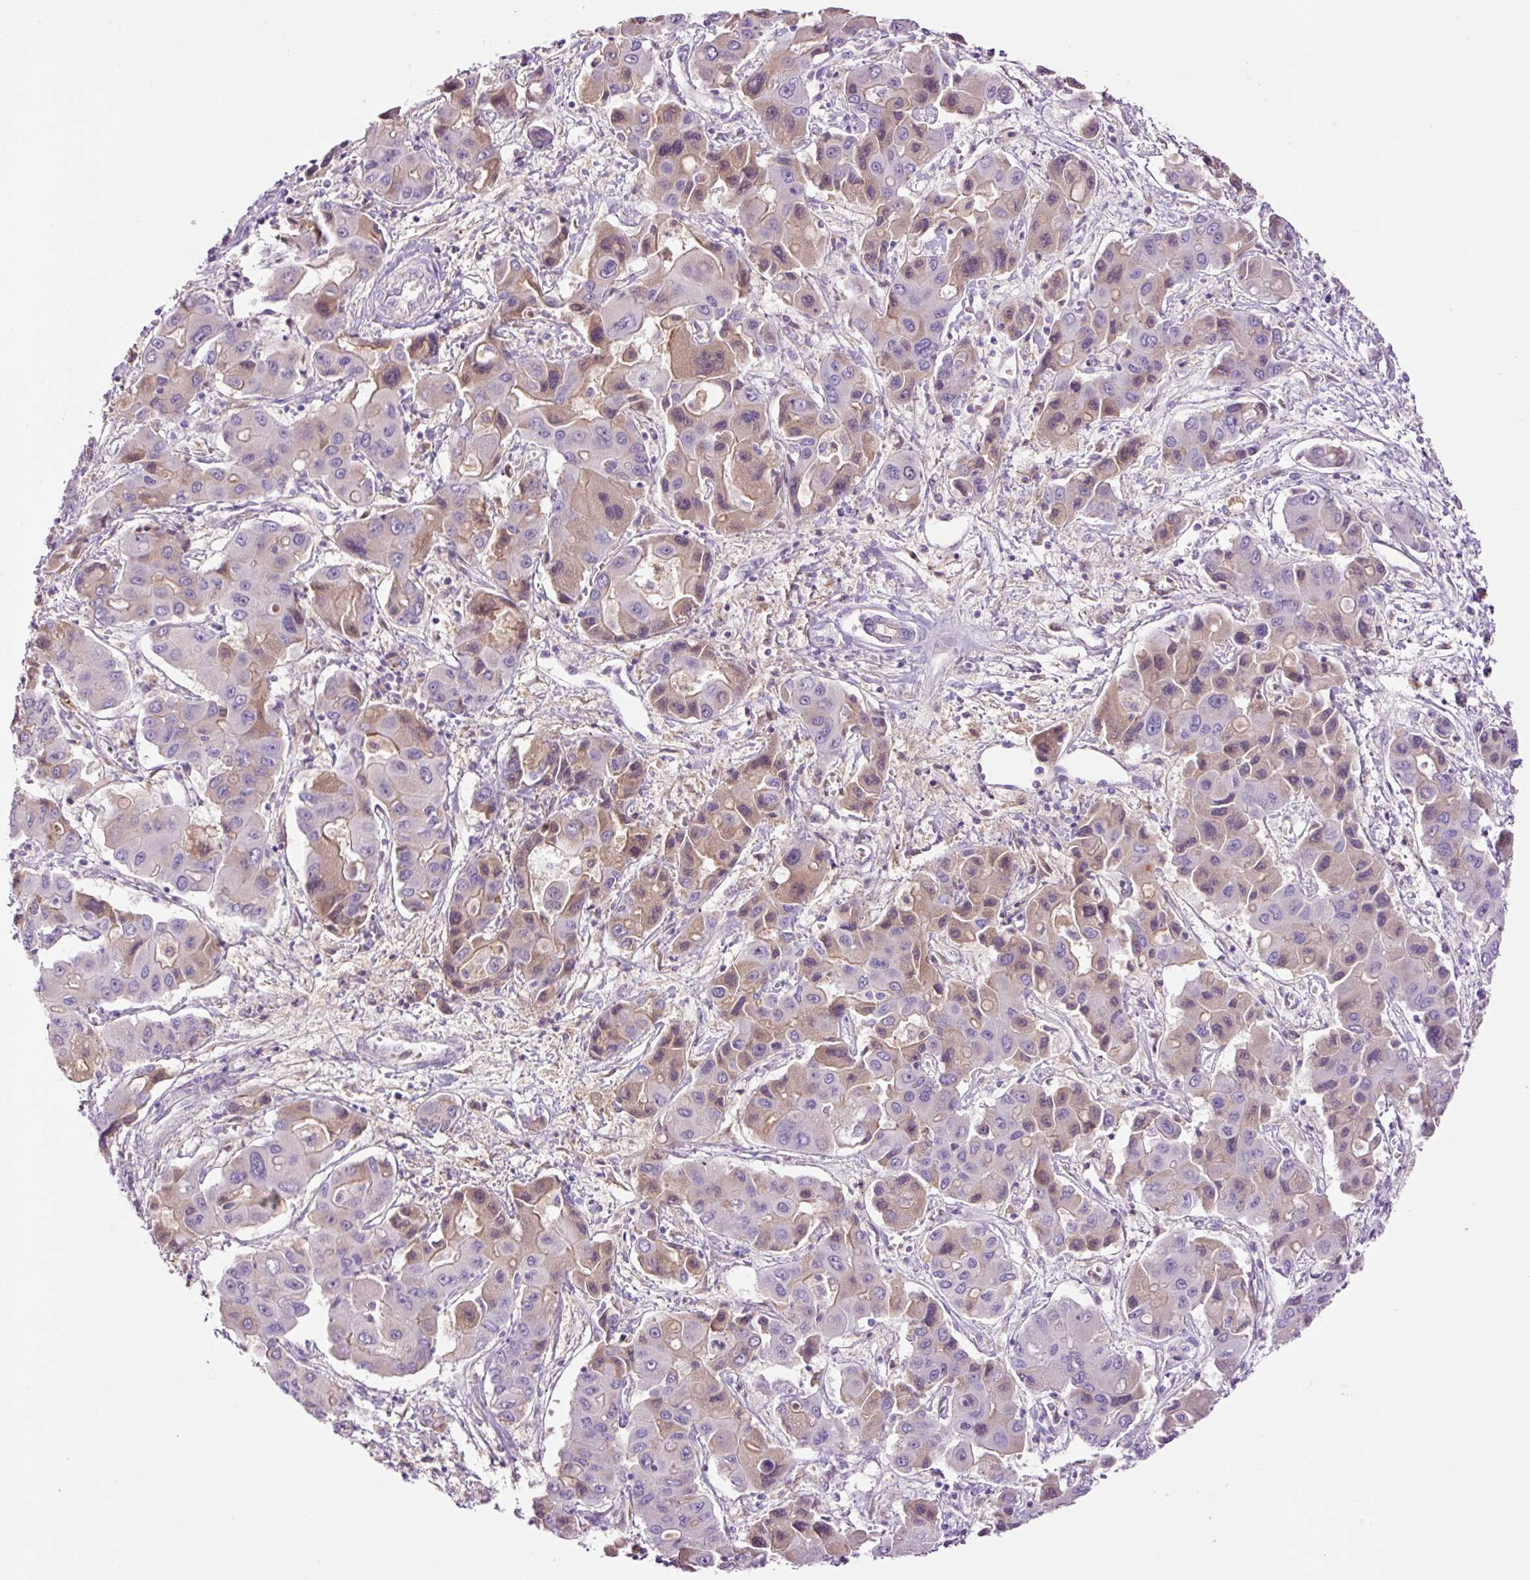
{"staining": {"intensity": "weak", "quantity": "25%-75%", "location": "cytoplasmic/membranous"}, "tissue": "liver cancer", "cell_type": "Tumor cells", "image_type": "cancer", "snomed": [{"axis": "morphology", "description": "Cholangiocarcinoma"}, {"axis": "topography", "description": "Liver"}], "caption": "Cholangiocarcinoma (liver) stained with DAB immunohistochemistry demonstrates low levels of weak cytoplasmic/membranous expression in about 25%-75% of tumor cells. The staining was performed using DAB, with brown indicating positive protein expression. Nuclei are stained blue with hematoxylin.", "gene": "DPPA4", "patient": {"sex": "male", "age": 67}}